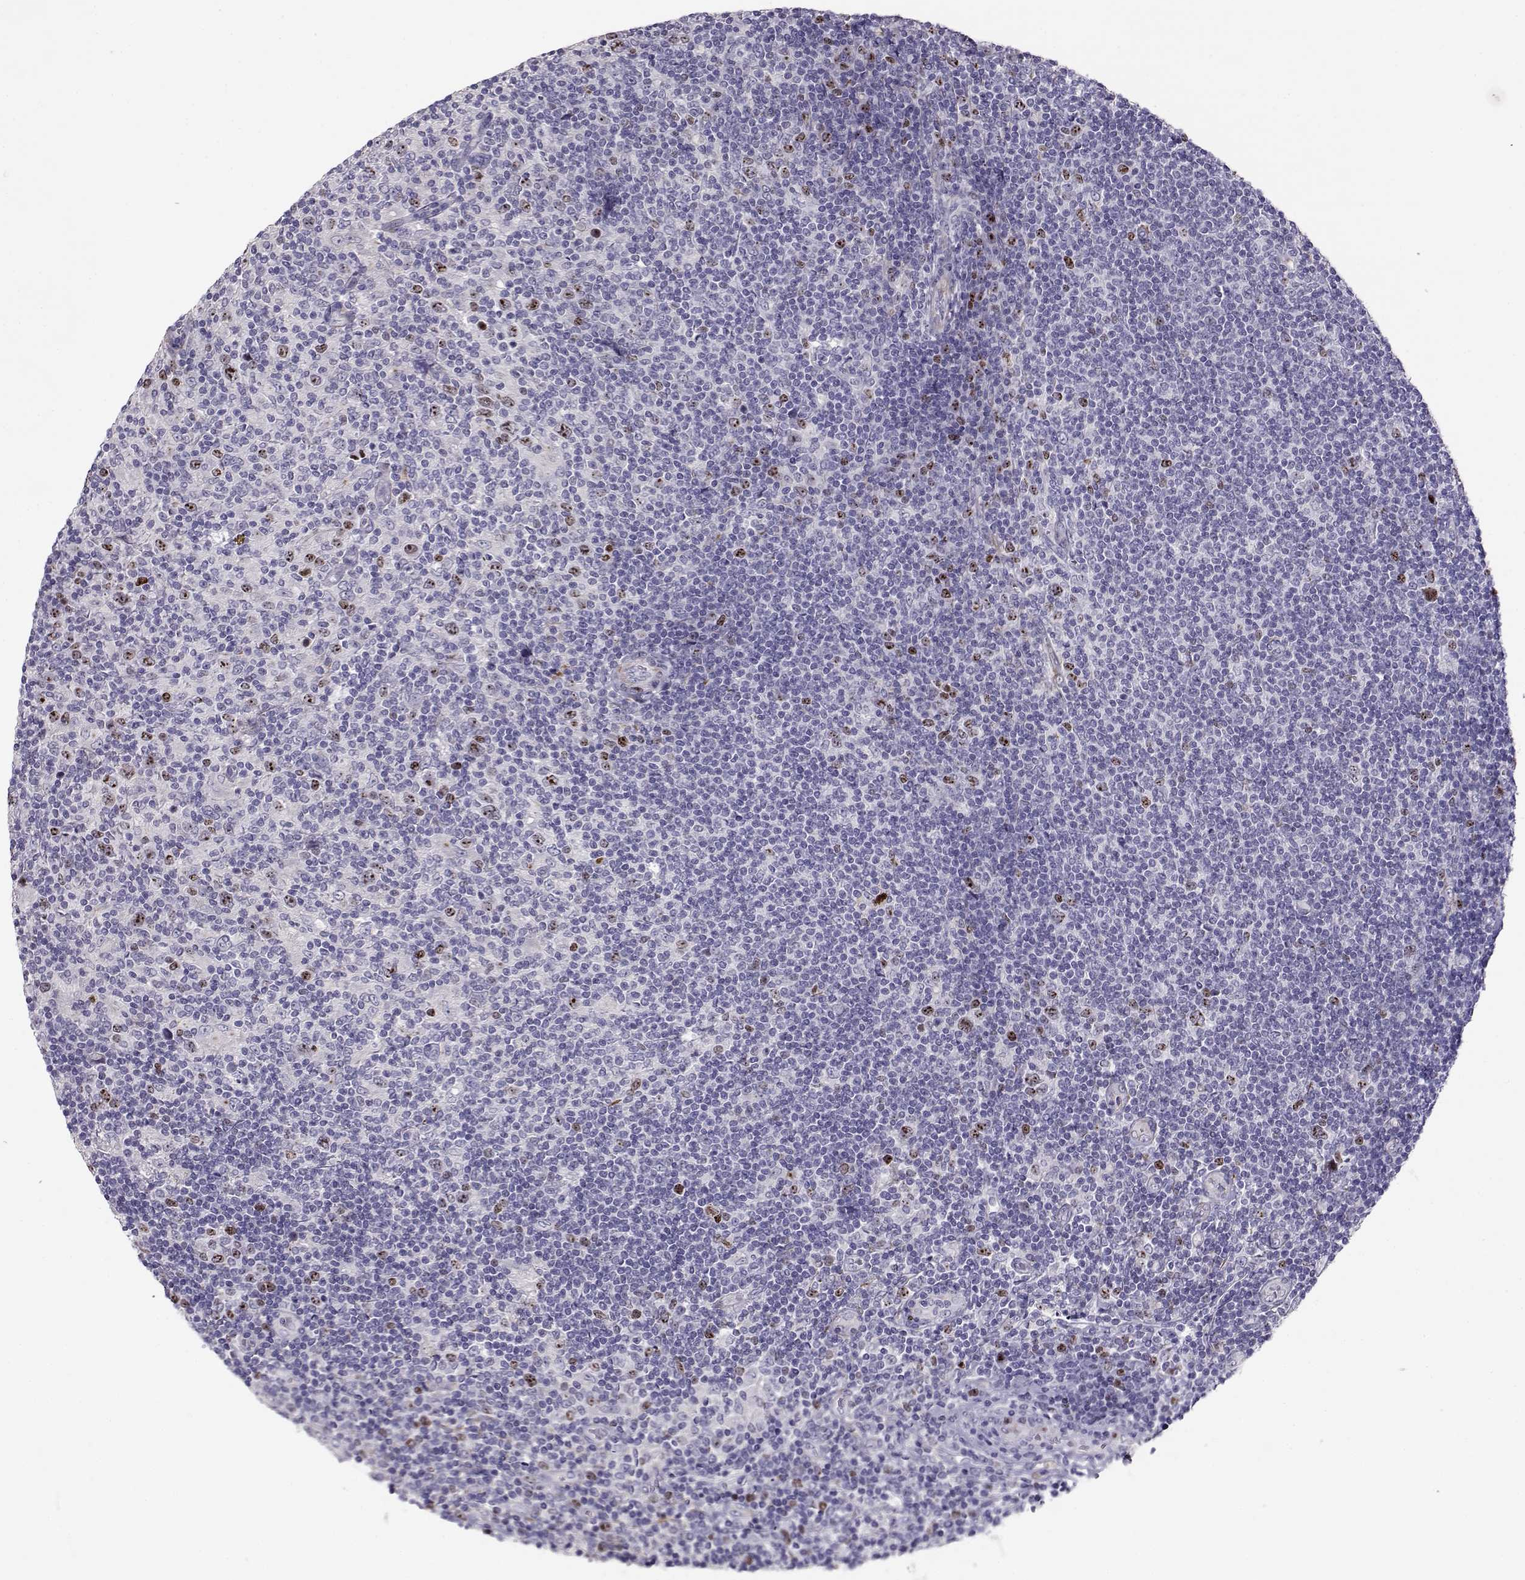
{"staining": {"intensity": "negative", "quantity": "none", "location": "none"}, "tissue": "lymphoma", "cell_type": "Tumor cells", "image_type": "cancer", "snomed": [{"axis": "morphology", "description": "Hodgkin's disease, NOS"}, {"axis": "topography", "description": "Lymph node"}], "caption": "The photomicrograph displays no staining of tumor cells in lymphoma.", "gene": "NPW", "patient": {"sex": "male", "age": 40}}